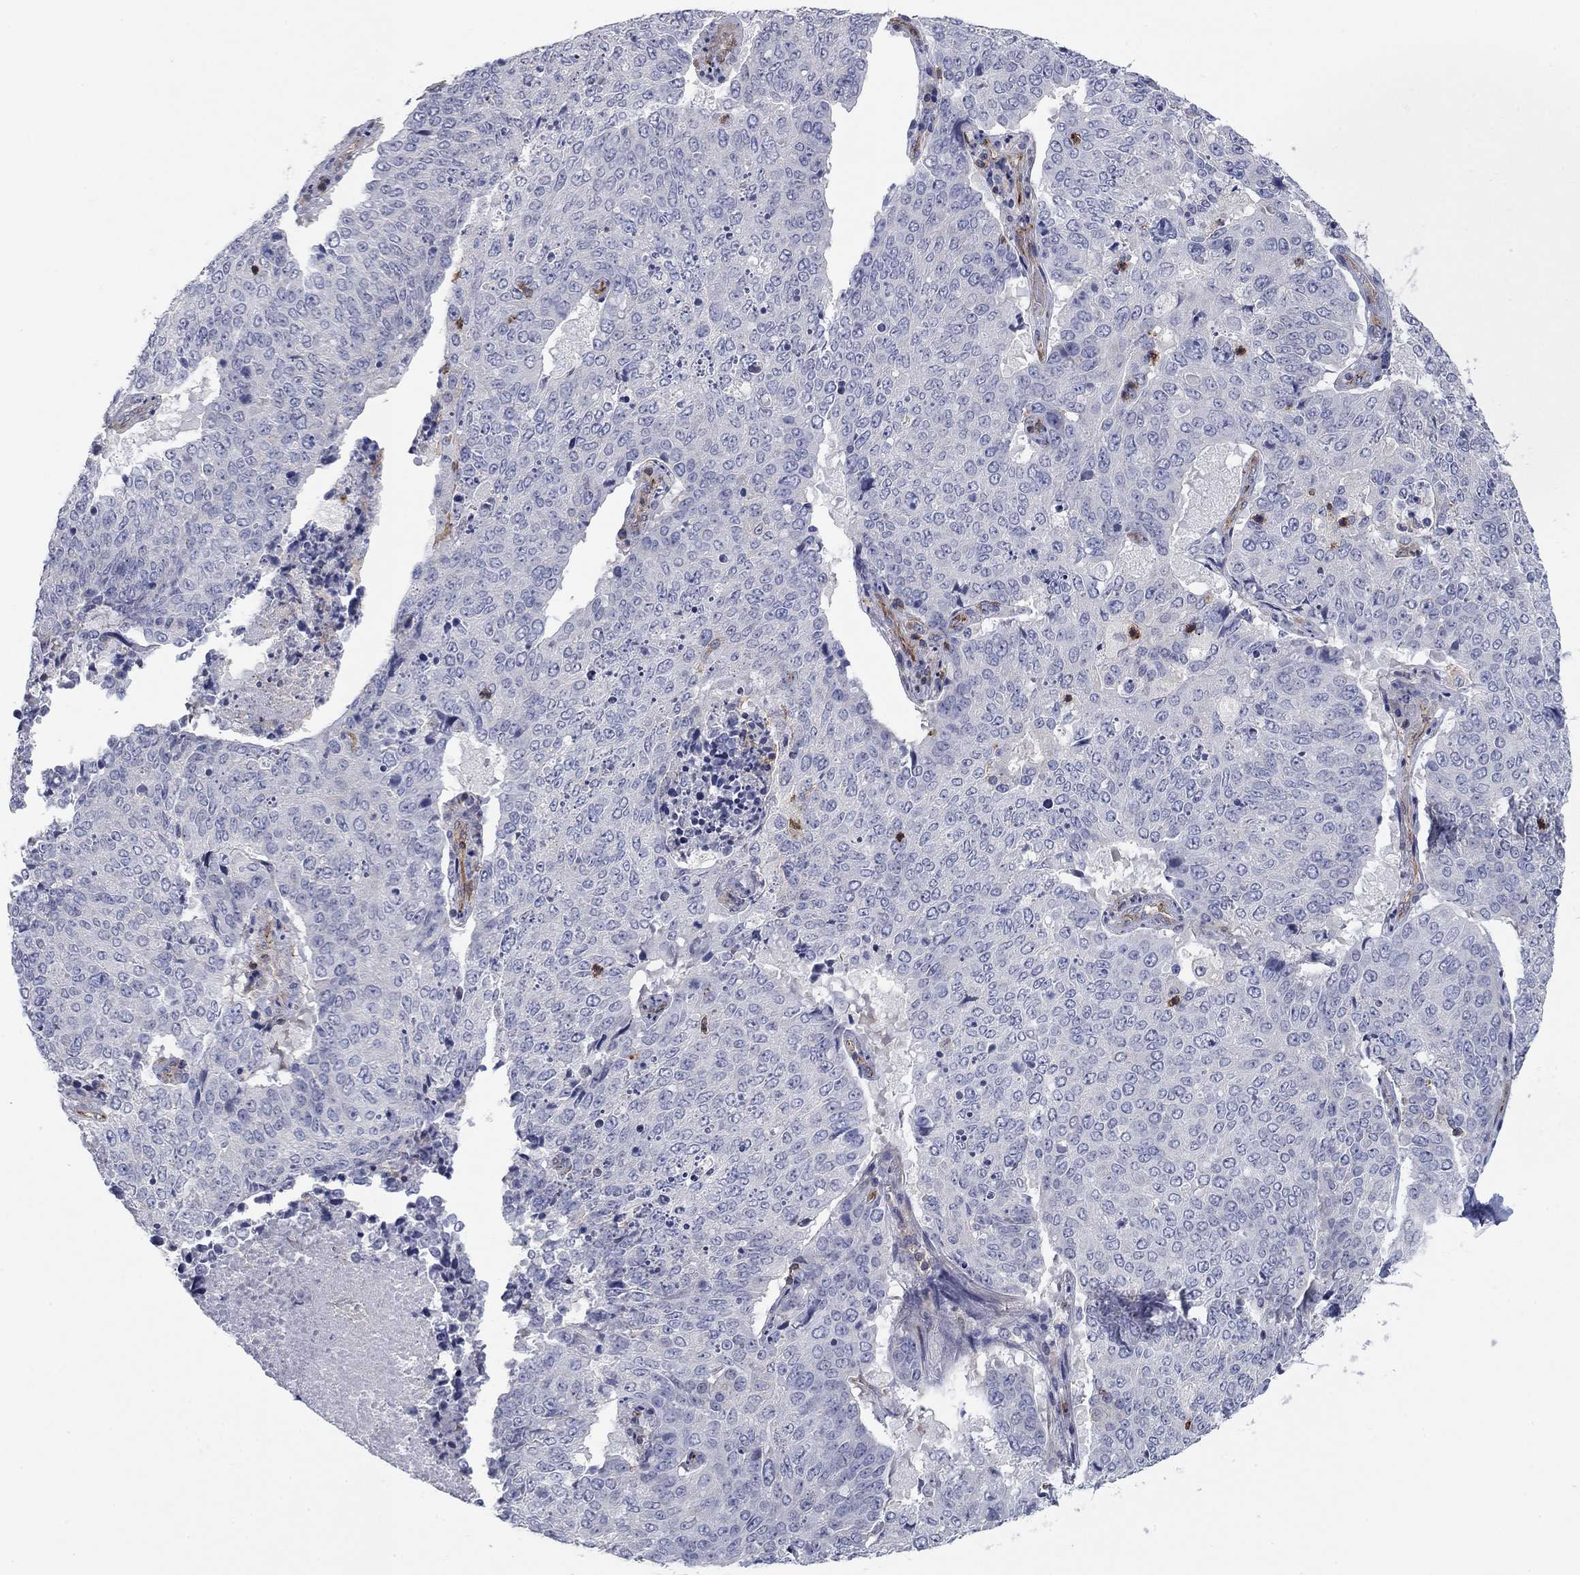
{"staining": {"intensity": "negative", "quantity": "none", "location": "none"}, "tissue": "lung cancer", "cell_type": "Tumor cells", "image_type": "cancer", "snomed": [{"axis": "morphology", "description": "Normal tissue, NOS"}, {"axis": "morphology", "description": "Squamous cell carcinoma, NOS"}, {"axis": "topography", "description": "Bronchus"}, {"axis": "topography", "description": "Lung"}], "caption": "Immunohistochemical staining of human squamous cell carcinoma (lung) reveals no significant staining in tumor cells. (Stains: DAB (3,3'-diaminobenzidine) immunohistochemistry (IHC) with hematoxylin counter stain, Microscopy: brightfield microscopy at high magnification).", "gene": "PSD4", "patient": {"sex": "male", "age": 64}}